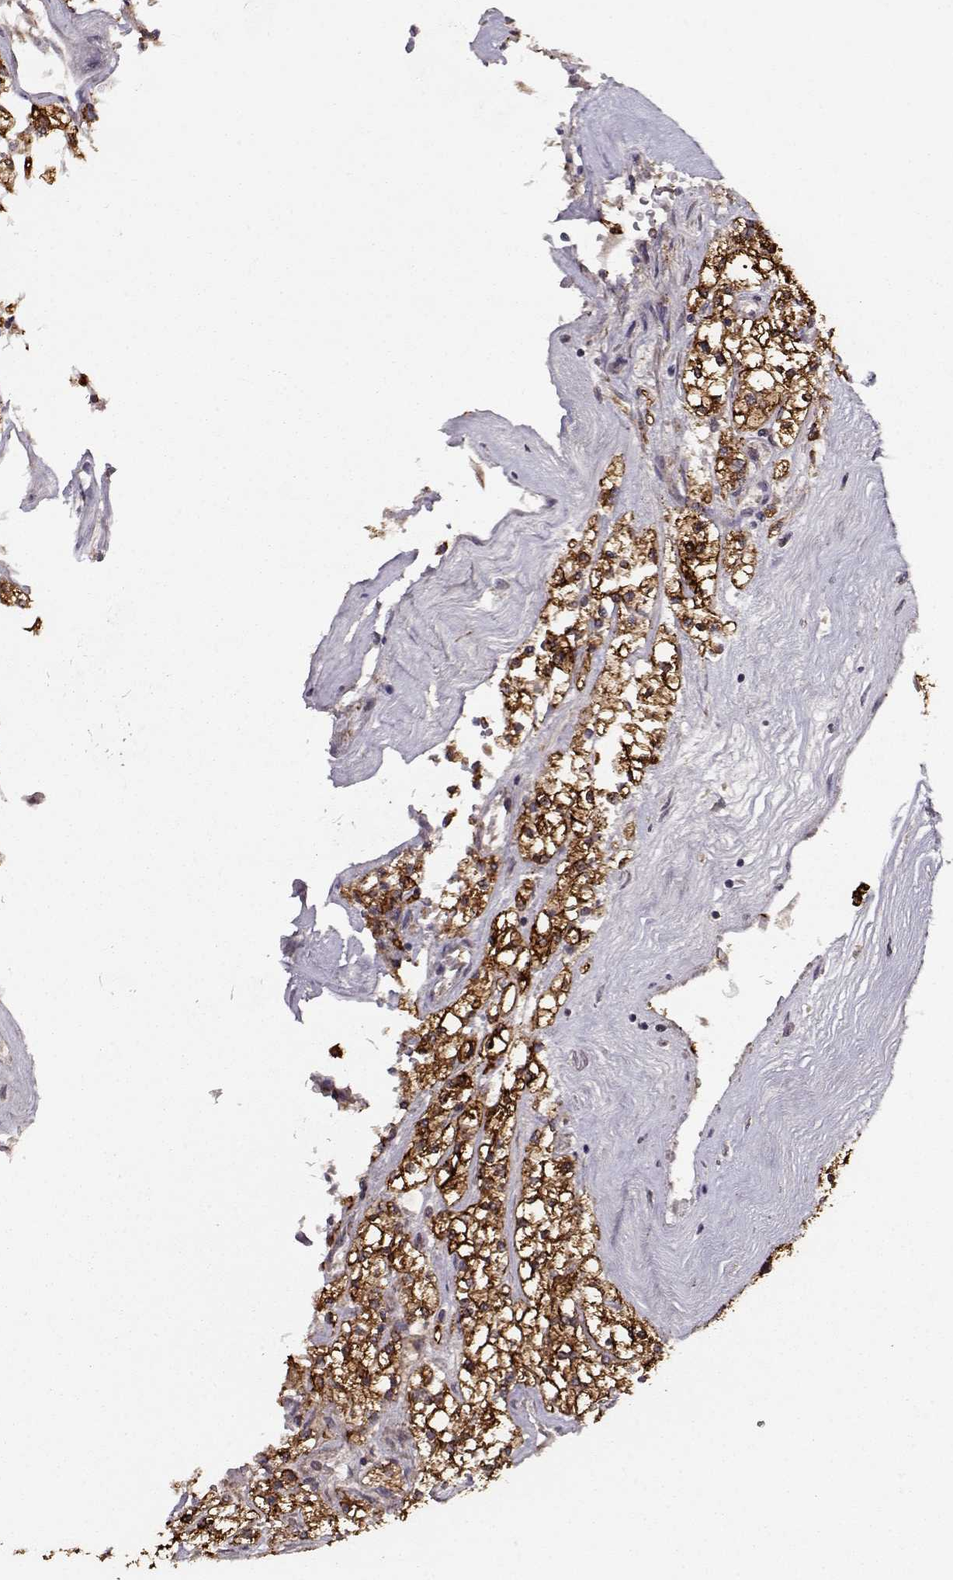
{"staining": {"intensity": "strong", "quantity": ">75%", "location": "cytoplasmic/membranous"}, "tissue": "renal cancer", "cell_type": "Tumor cells", "image_type": "cancer", "snomed": [{"axis": "morphology", "description": "Adenocarcinoma, NOS"}, {"axis": "topography", "description": "Kidney"}], "caption": "DAB (3,3'-diaminobenzidine) immunohistochemical staining of human renal cancer (adenocarcinoma) displays strong cytoplasmic/membranous protein expression in about >75% of tumor cells.", "gene": "CMTM3", "patient": {"sex": "male", "age": 80}}